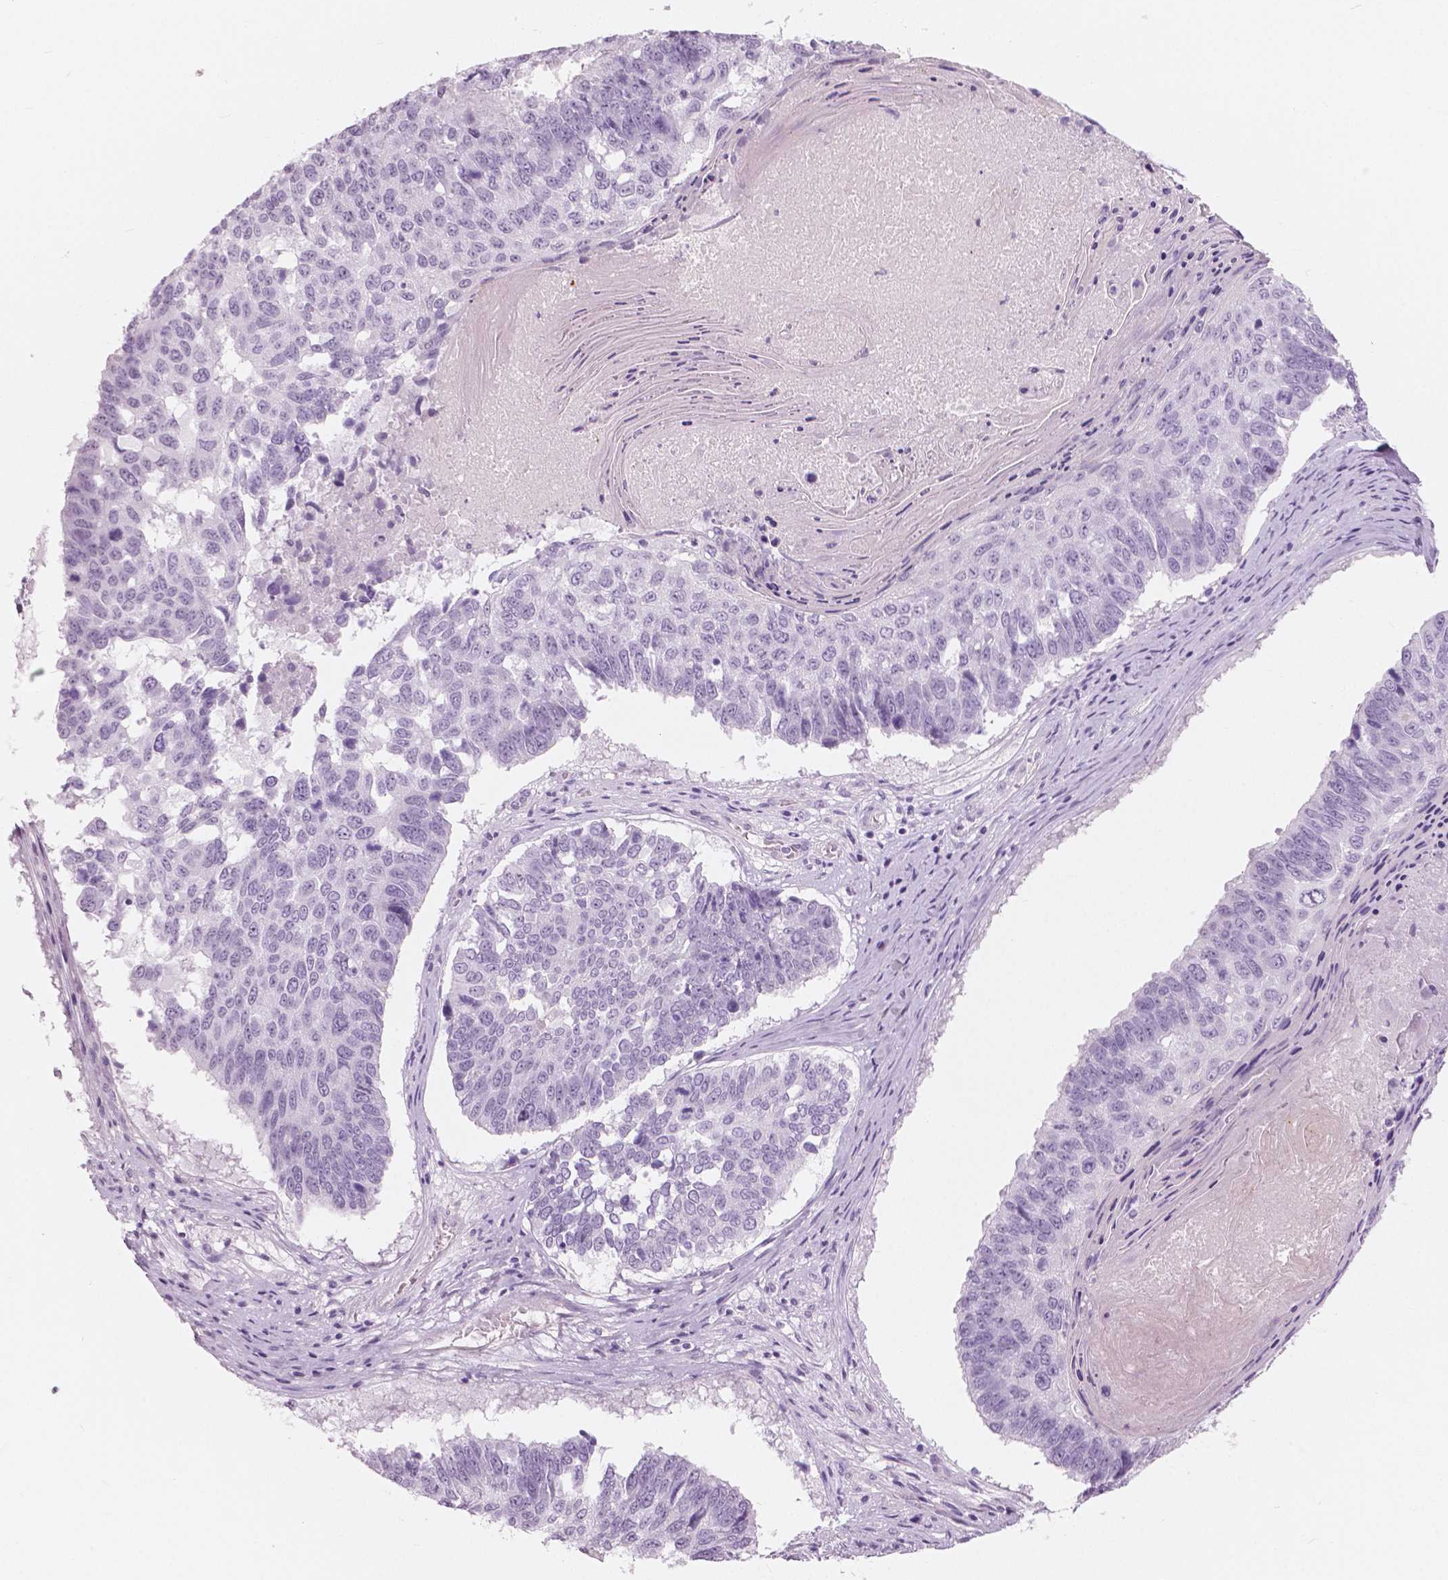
{"staining": {"intensity": "negative", "quantity": "none", "location": "none"}, "tissue": "lung cancer", "cell_type": "Tumor cells", "image_type": "cancer", "snomed": [{"axis": "morphology", "description": "Squamous cell carcinoma, NOS"}, {"axis": "topography", "description": "Lung"}], "caption": "Immunohistochemistry image of lung cancer stained for a protein (brown), which shows no staining in tumor cells.", "gene": "A4GNT", "patient": {"sex": "male", "age": 73}}